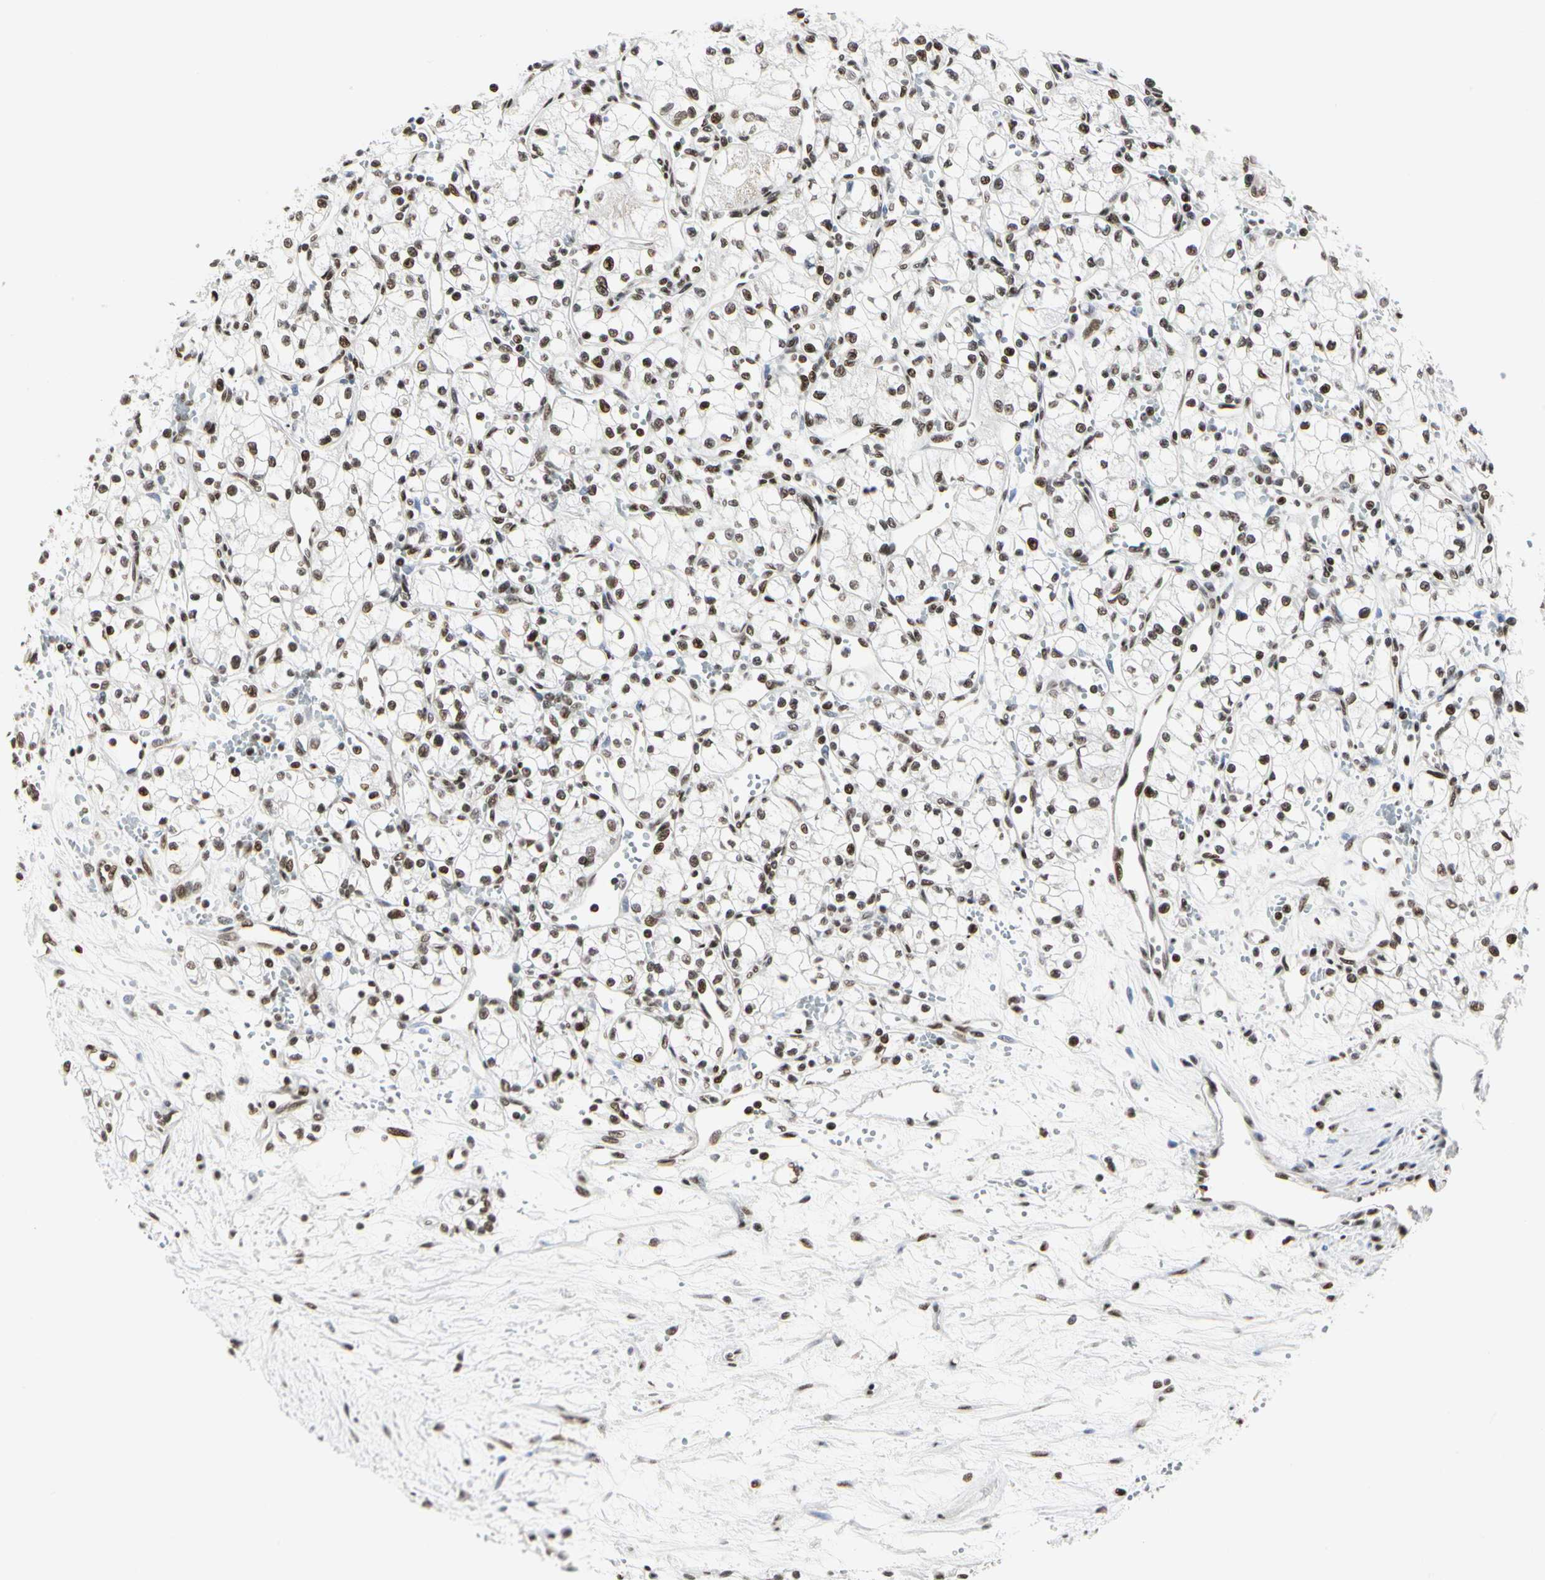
{"staining": {"intensity": "weak", "quantity": "<25%", "location": "nuclear"}, "tissue": "renal cancer", "cell_type": "Tumor cells", "image_type": "cancer", "snomed": [{"axis": "morphology", "description": "Normal tissue, NOS"}, {"axis": "morphology", "description": "Adenocarcinoma, NOS"}, {"axis": "topography", "description": "Kidney"}], "caption": "This is an immunohistochemistry (IHC) photomicrograph of renal cancer. There is no staining in tumor cells.", "gene": "PRMT3", "patient": {"sex": "male", "age": 59}}